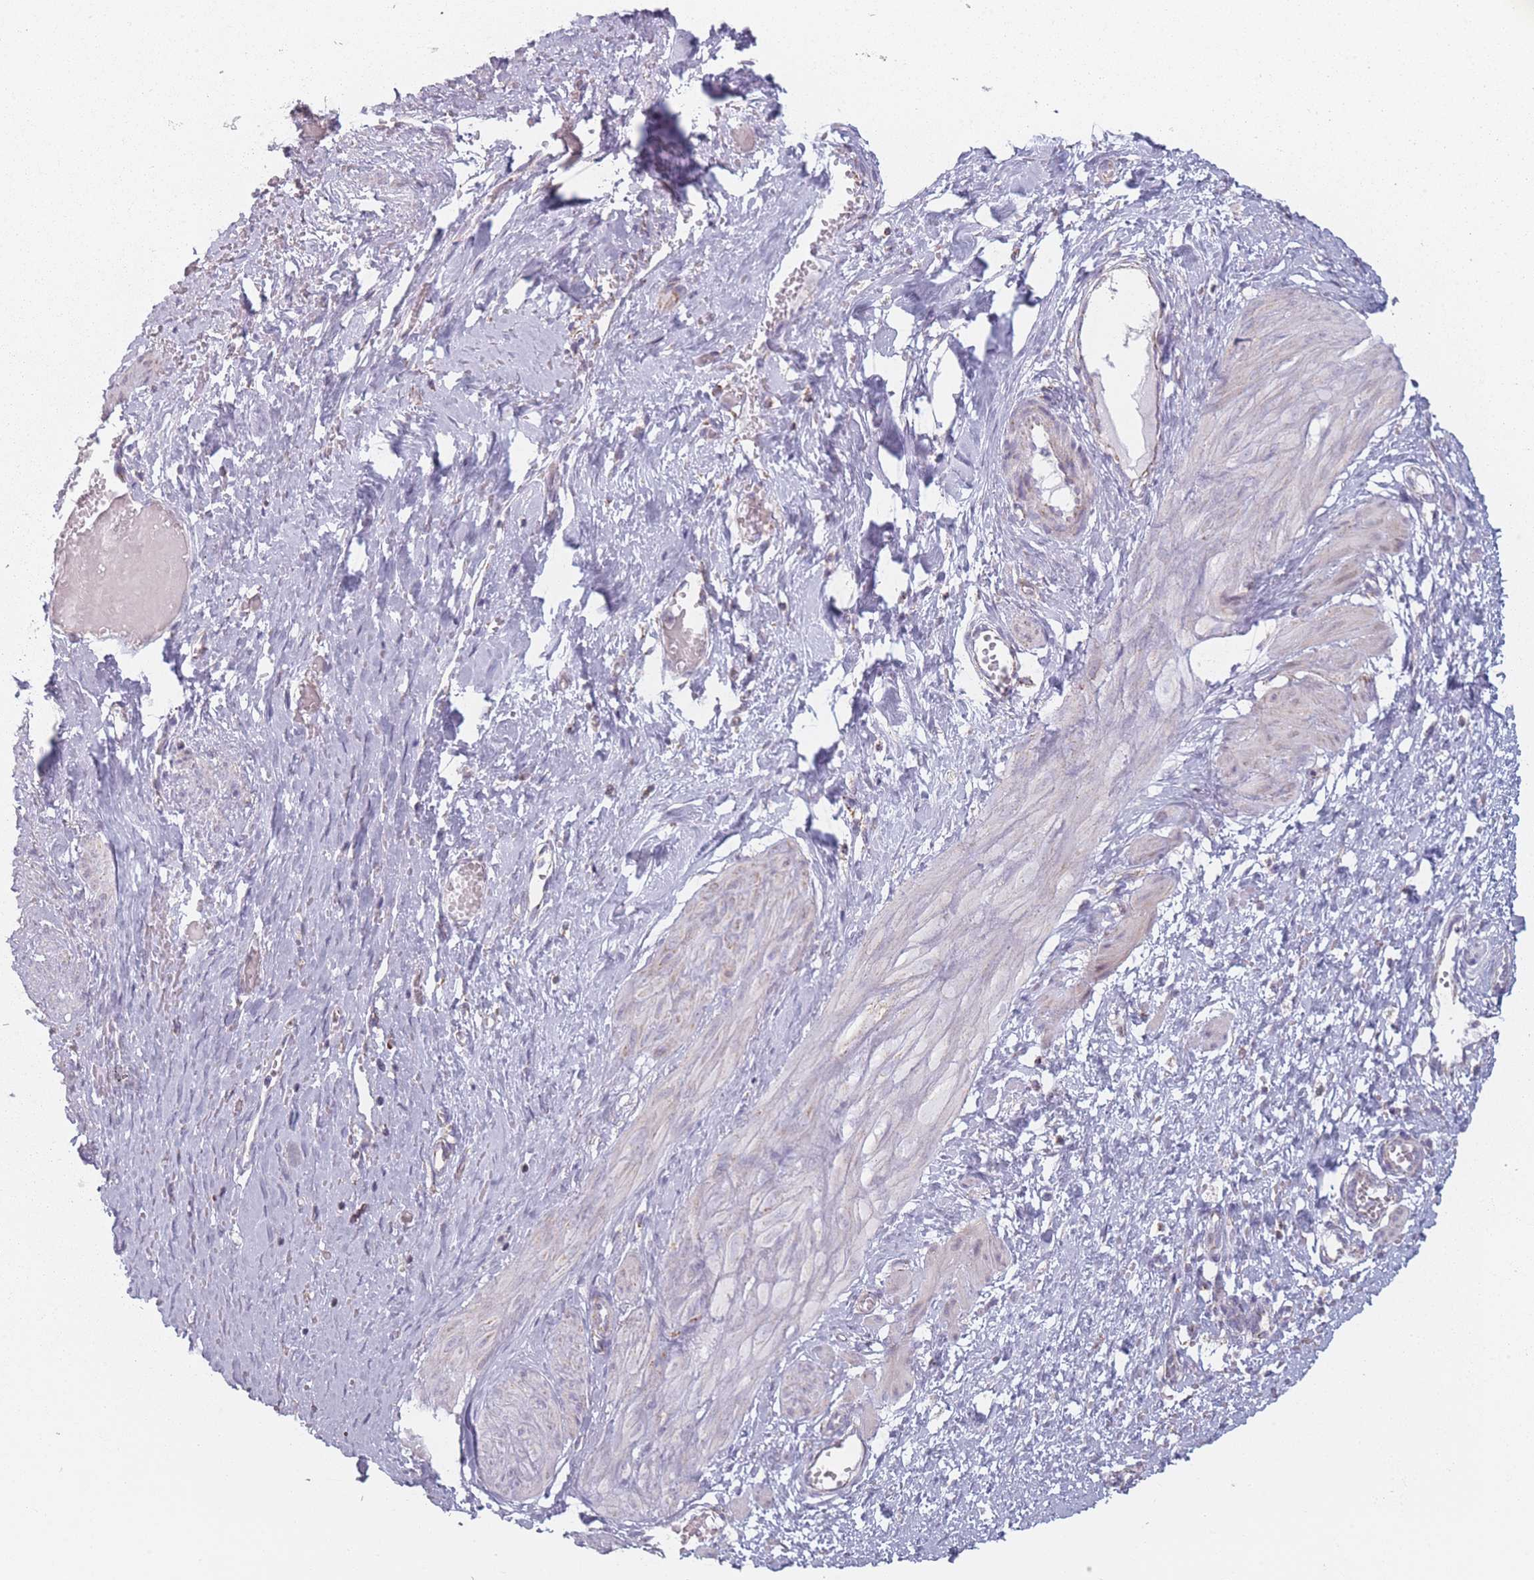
{"staining": {"intensity": "weak", "quantity": "<25%", "location": "cytoplasmic/membranous"}, "tissue": "smooth muscle", "cell_type": "Smooth muscle cells", "image_type": "normal", "snomed": [{"axis": "morphology", "description": "Normal tissue, NOS"}, {"axis": "topography", "description": "Endometrium"}], "caption": "Immunohistochemistry (IHC) micrograph of unremarkable smooth muscle: human smooth muscle stained with DAB shows no significant protein expression in smooth muscle cells.", "gene": "DCHS1", "patient": {"sex": "female", "age": 33}}